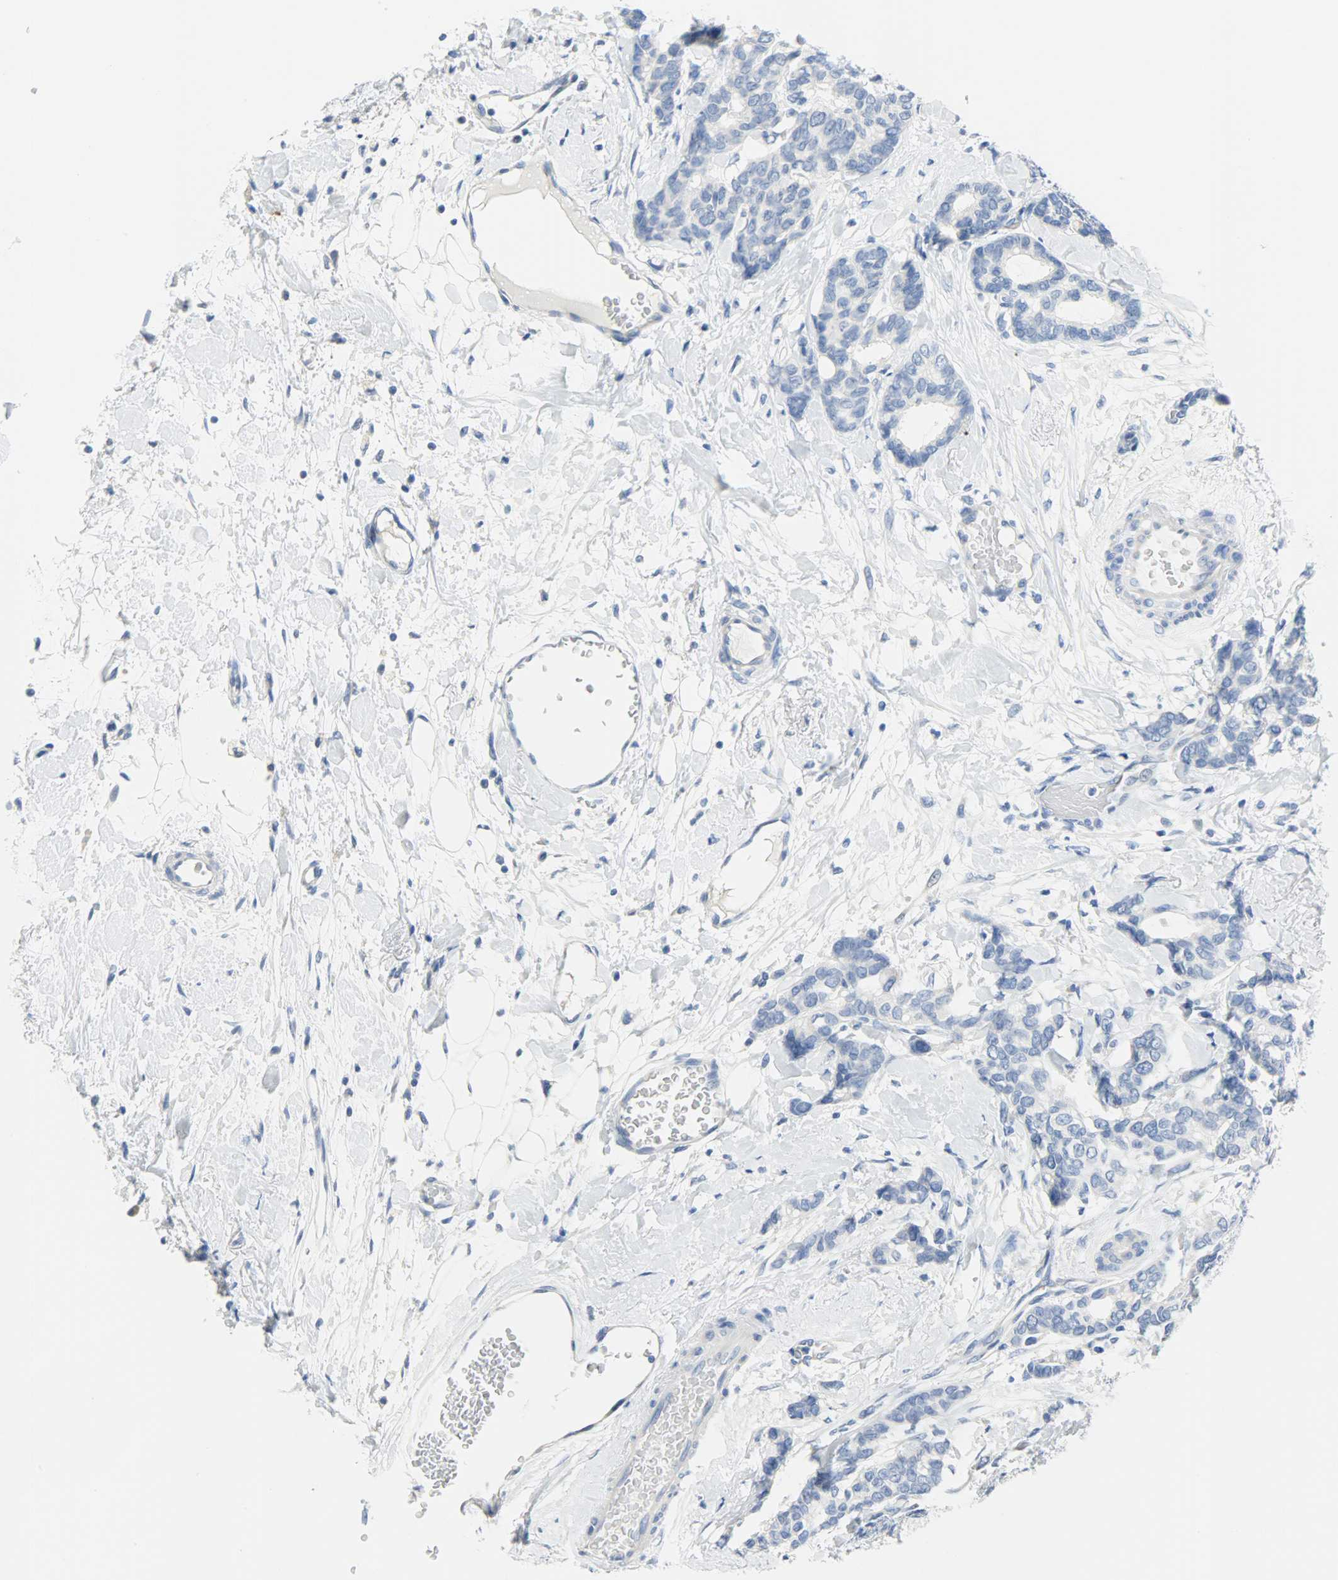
{"staining": {"intensity": "negative", "quantity": "none", "location": "none"}, "tissue": "breast cancer", "cell_type": "Tumor cells", "image_type": "cancer", "snomed": [{"axis": "morphology", "description": "Duct carcinoma"}, {"axis": "topography", "description": "Breast"}], "caption": "Tumor cells are negative for protein expression in human breast invasive ductal carcinoma.", "gene": "CEBPE", "patient": {"sex": "female", "age": 87}}